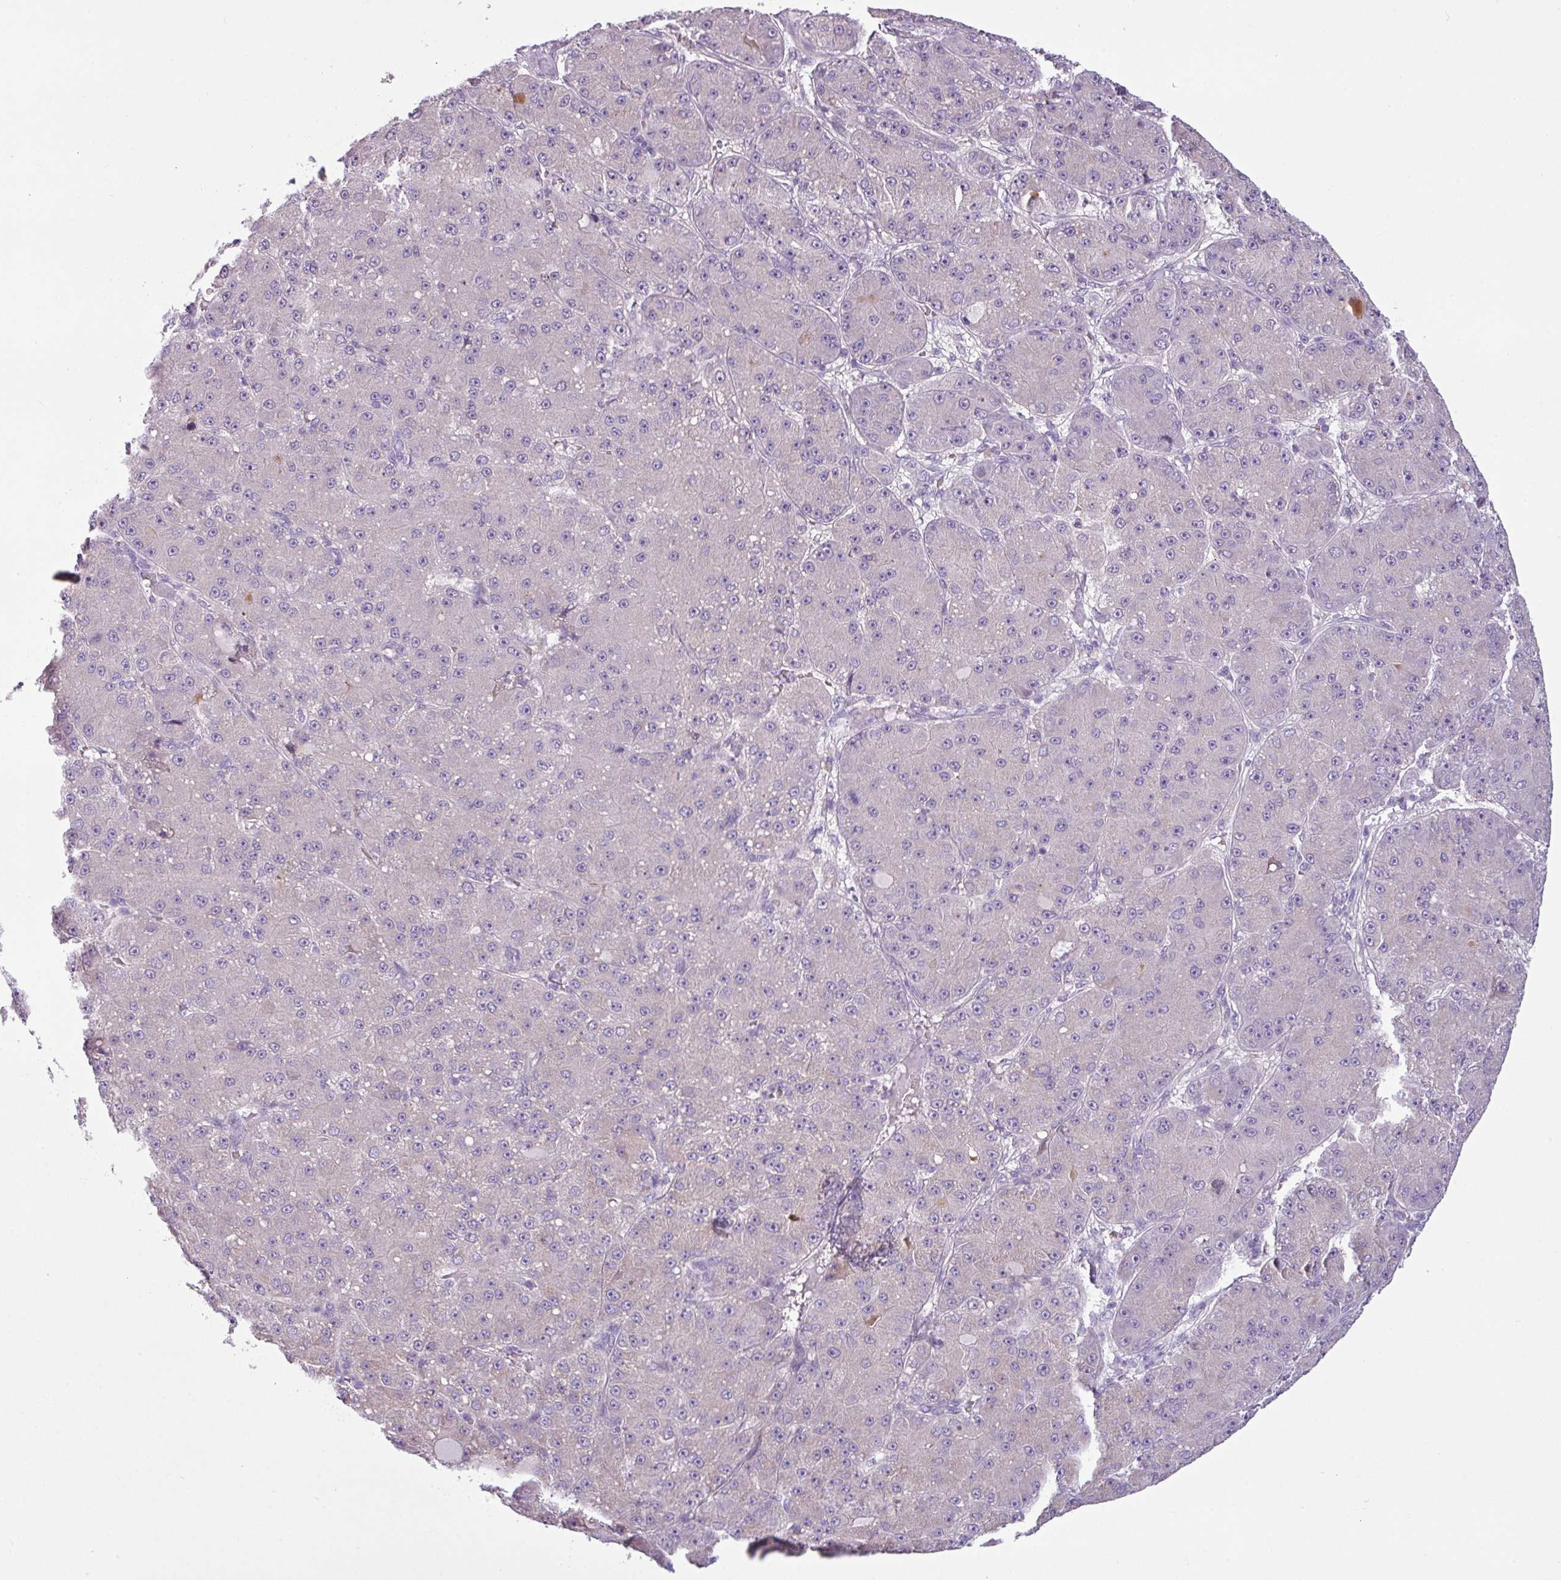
{"staining": {"intensity": "negative", "quantity": "none", "location": "none"}, "tissue": "liver cancer", "cell_type": "Tumor cells", "image_type": "cancer", "snomed": [{"axis": "morphology", "description": "Carcinoma, Hepatocellular, NOS"}, {"axis": "topography", "description": "Liver"}], "caption": "High magnification brightfield microscopy of liver hepatocellular carcinoma stained with DAB (3,3'-diaminobenzidine) (brown) and counterstained with hematoxylin (blue): tumor cells show no significant staining. (DAB (3,3'-diaminobenzidine) immunohistochemistry (IHC), high magnification).", "gene": "TMEM178B", "patient": {"sex": "male", "age": 67}}